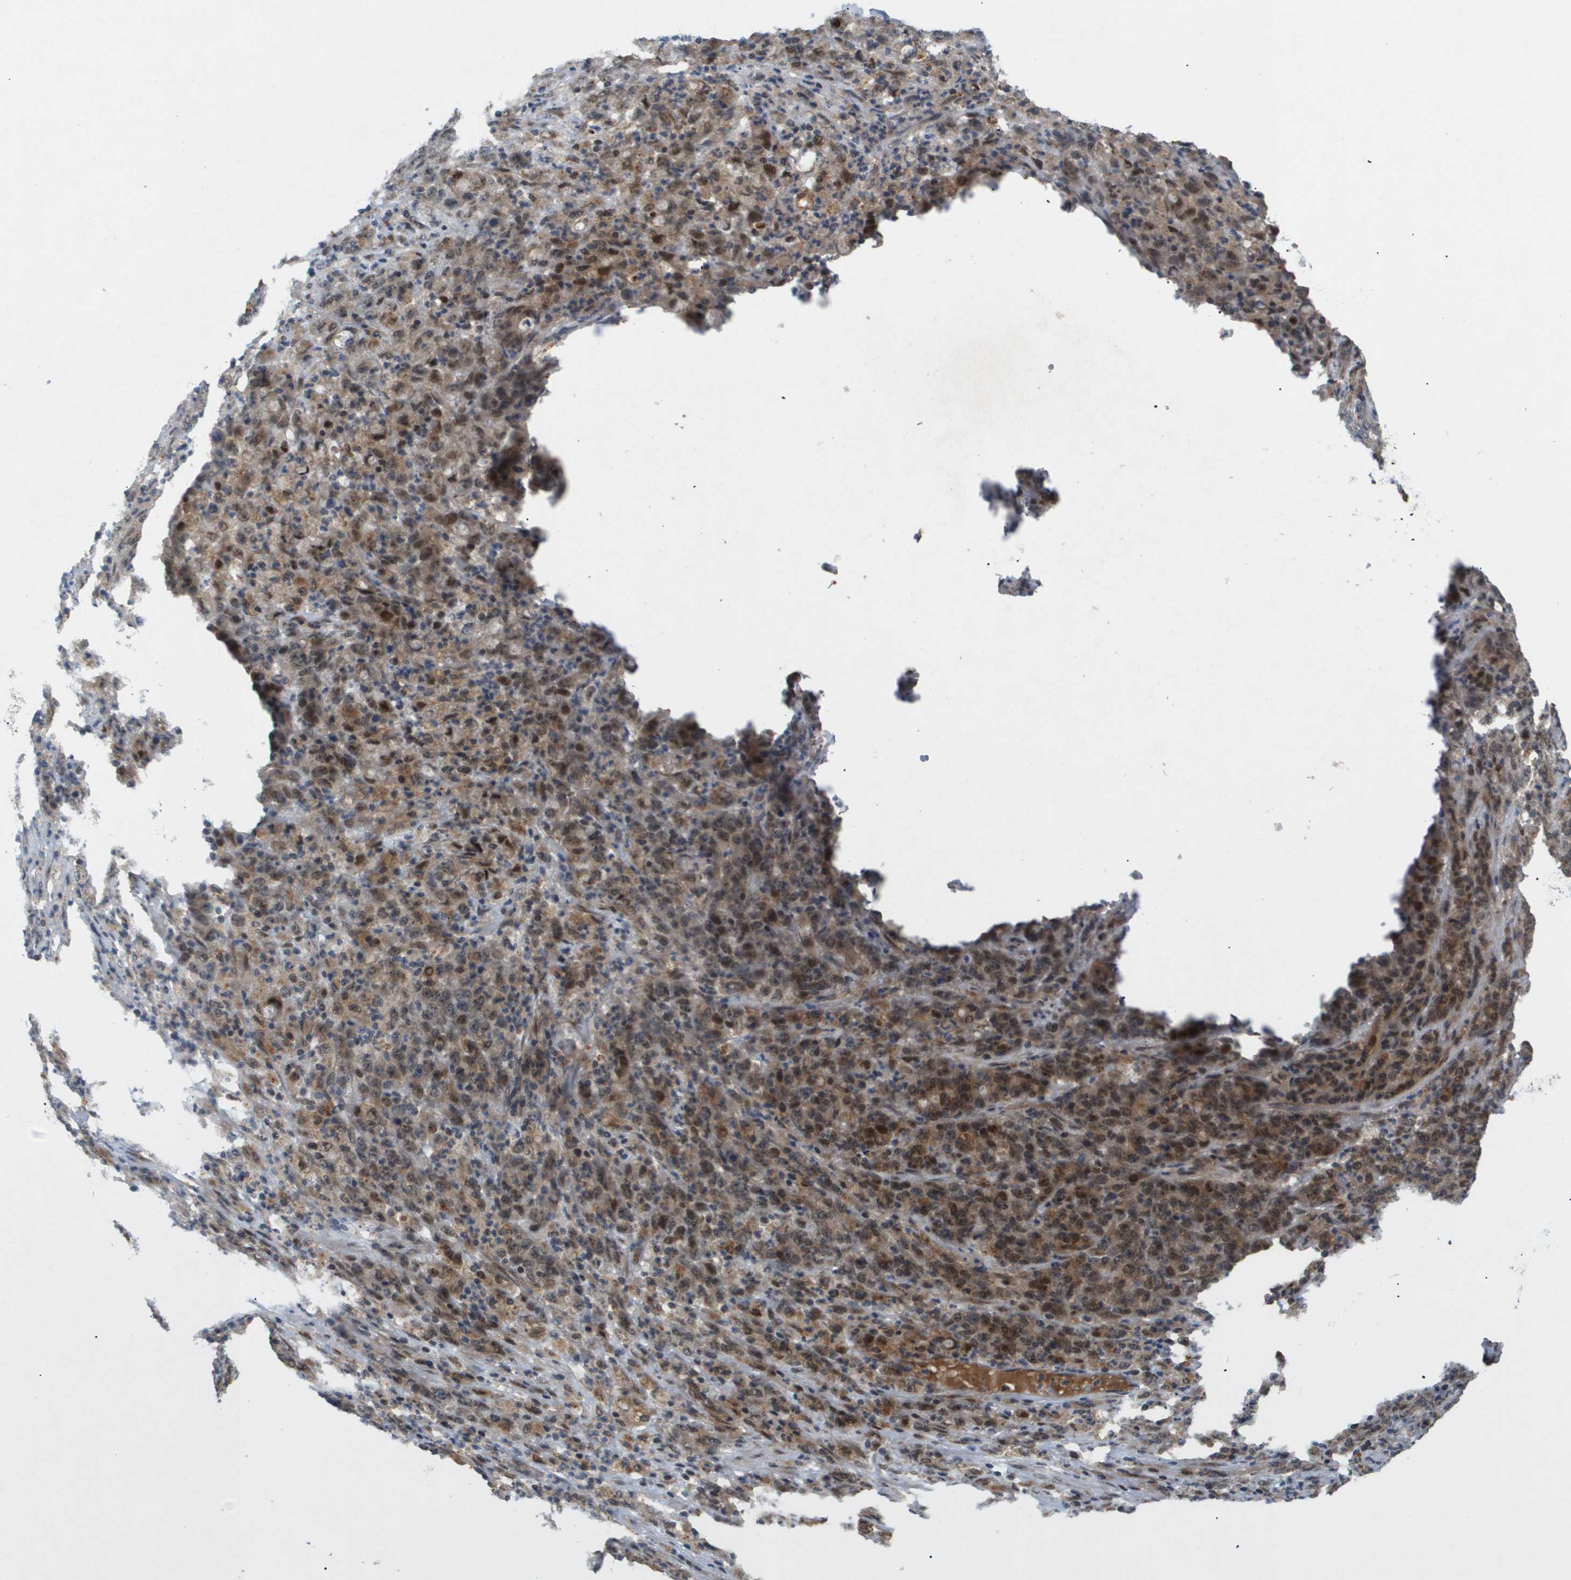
{"staining": {"intensity": "moderate", "quantity": "25%-75%", "location": "cytoplasmic/membranous,nuclear"}, "tissue": "stomach cancer", "cell_type": "Tumor cells", "image_type": "cancer", "snomed": [{"axis": "morphology", "description": "Adenocarcinoma, NOS"}, {"axis": "topography", "description": "Stomach, lower"}], "caption": "Tumor cells display moderate cytoplasmic/membranous and nuclear staining in approximately 25%-75% of cells in stomach adenocarcinoma.", "gene": "PDGFB", "patient": {"sex": "female", "age": 71}}